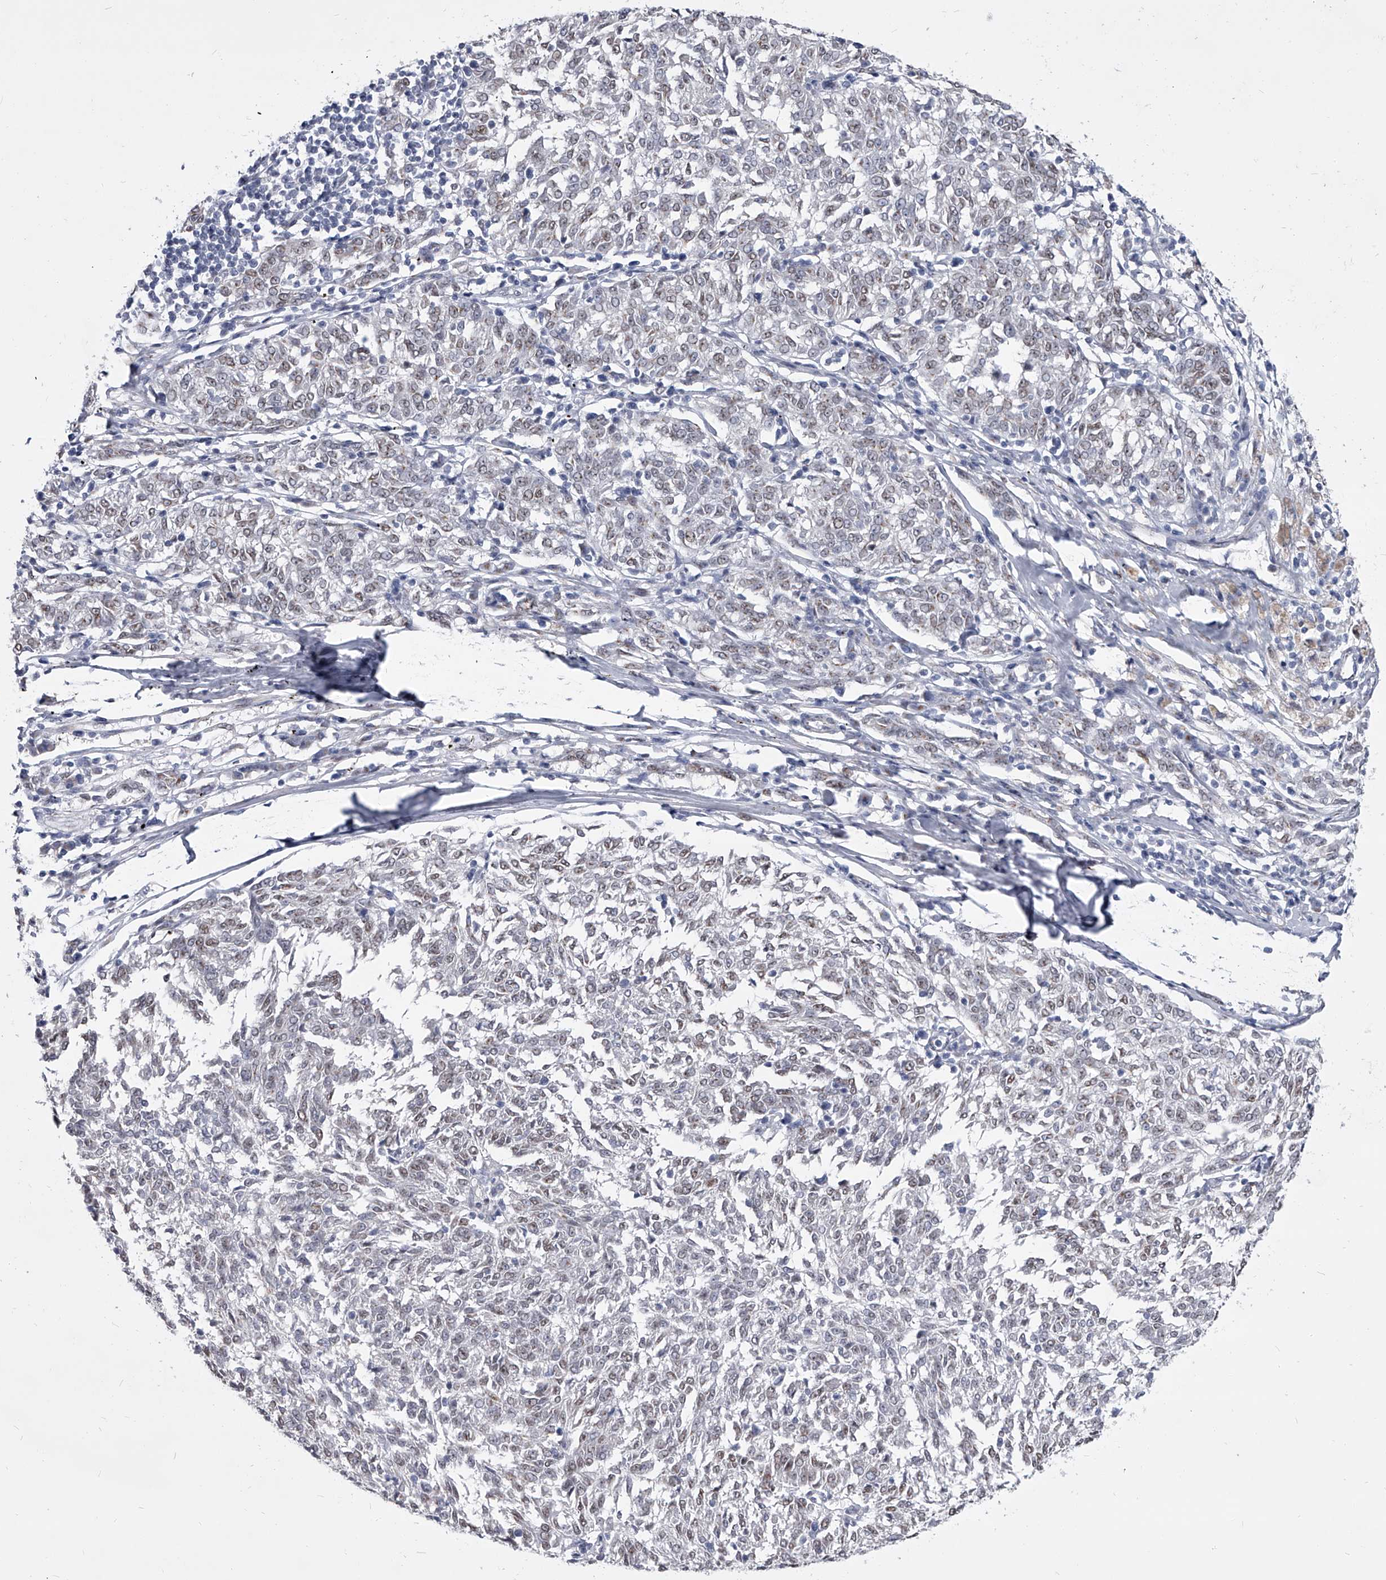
{"staining": {"intensity": "weak", "quantity": "25%-75%", "location": "nuclear"}, "tissue": "melanoma", "cell_type": "Tumor cells", "image_type": "cancer", "snomed": [{"axis": "morphology", "description": "Malignant melanoma, NOS"}, {"axis": "topography", "description": "Skin"}], "caption": "IHC photomicrograph of neoplastic tissue: melanoma stained using IHC reveals low levels of weak protein expression localized specifically in the nuclear of tumor cells, appearing as a nuclear brown color.", "gene": "EVA1C", "patient": {"sex": "female", "age": 72}}